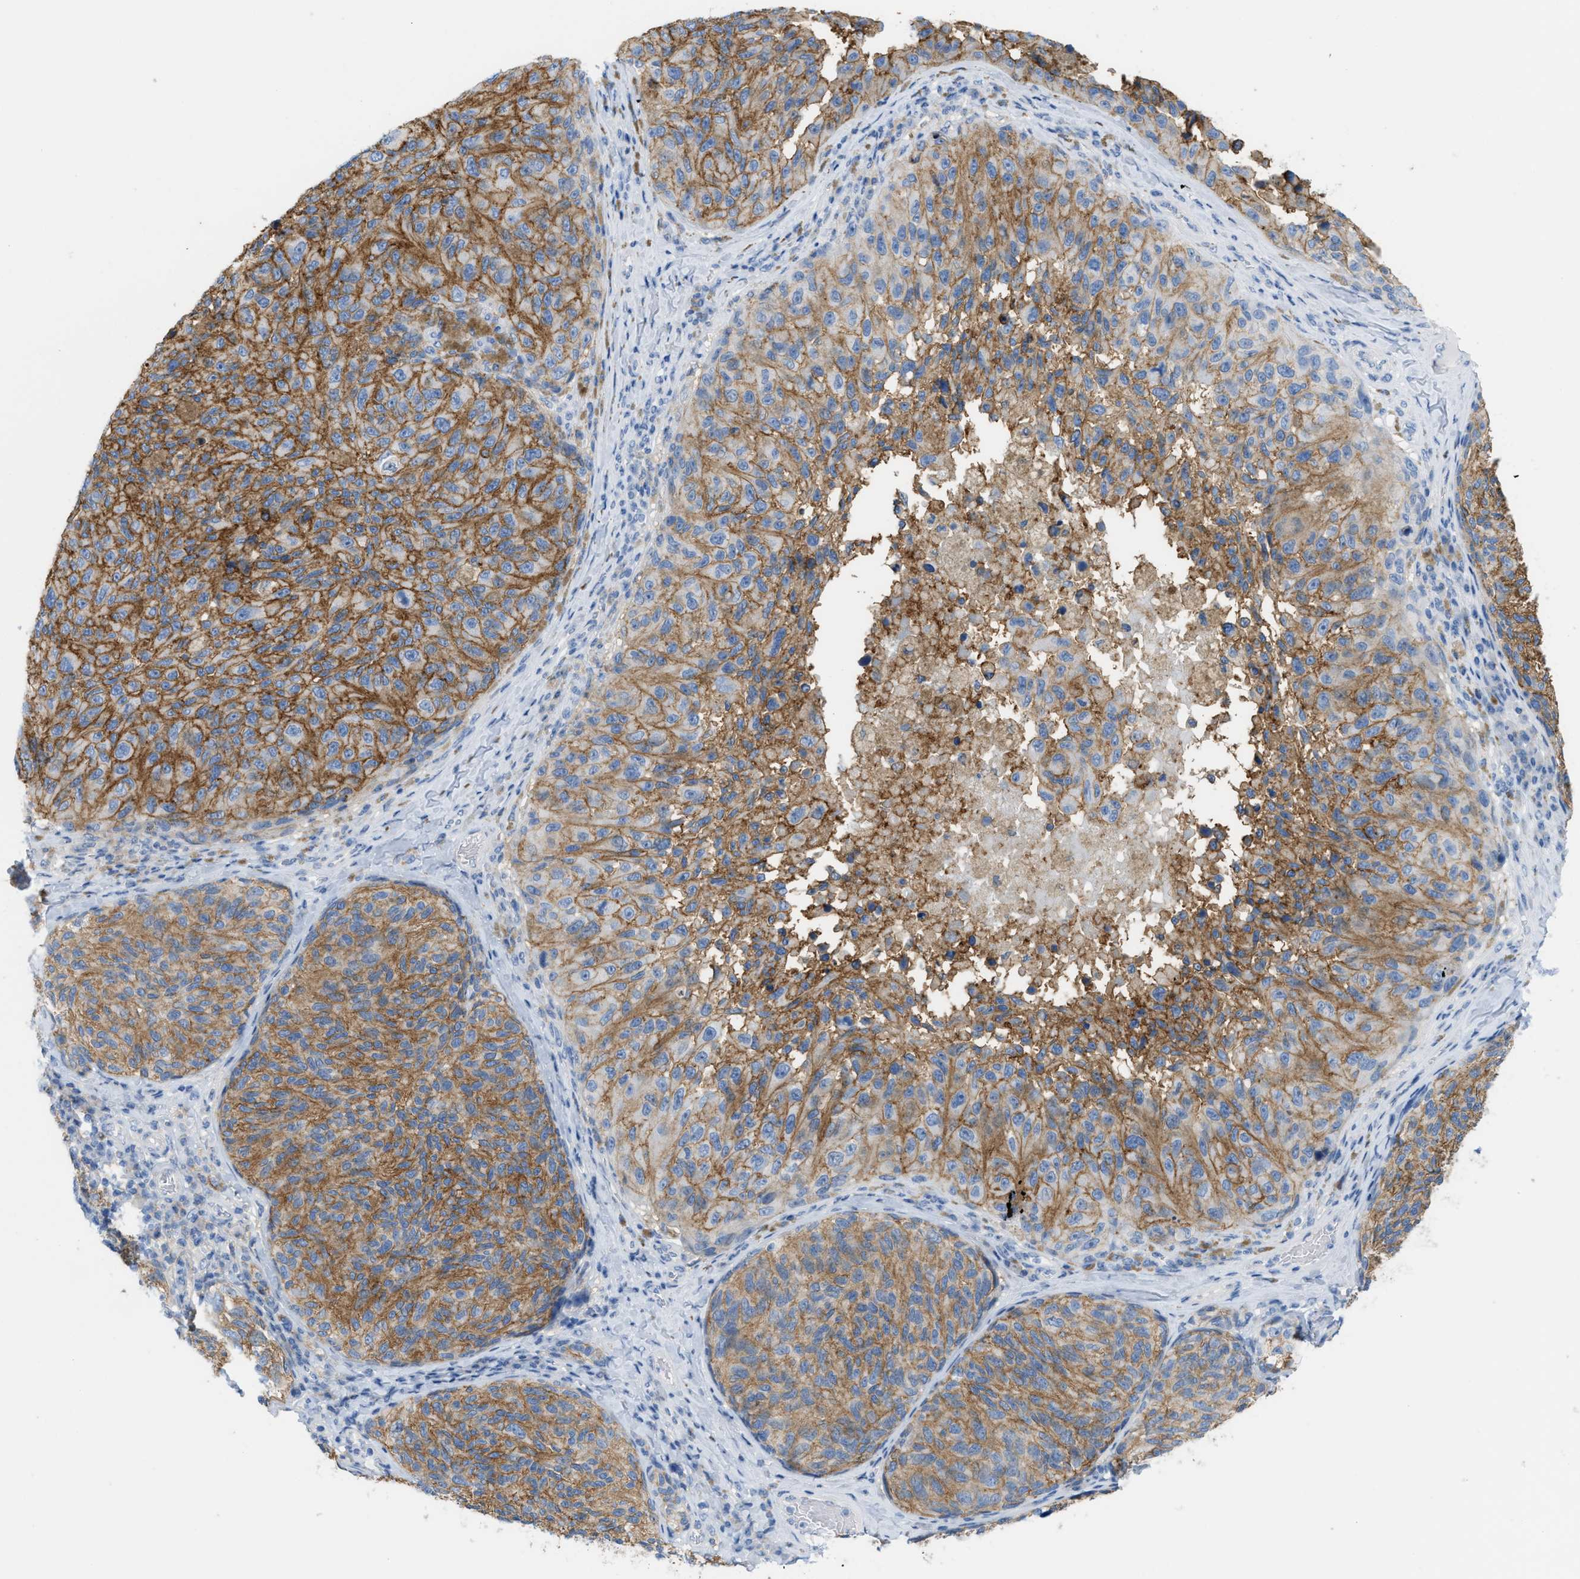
{"staining": {"intensity": "strong", "quantity": ">75%", "location": "cytoplasmic/membranous"}, "tissue": "melanoma", "cell_type": "Tumor cells", "image_type": "cancer", "snomed": [{"axis": "morphology", "description": "Malignant melanoma, NOS"}, {"axis": "topography", "description": "Skin"}], "caption": "This is an image of immunohistochemistry (IHC) staining of malignant melanoma, which shows strong expression in the cytoplasmic/membranous of tumor cells.", "gene": "SLC3A2", "patient": {"sex": "female", "age": 73}}